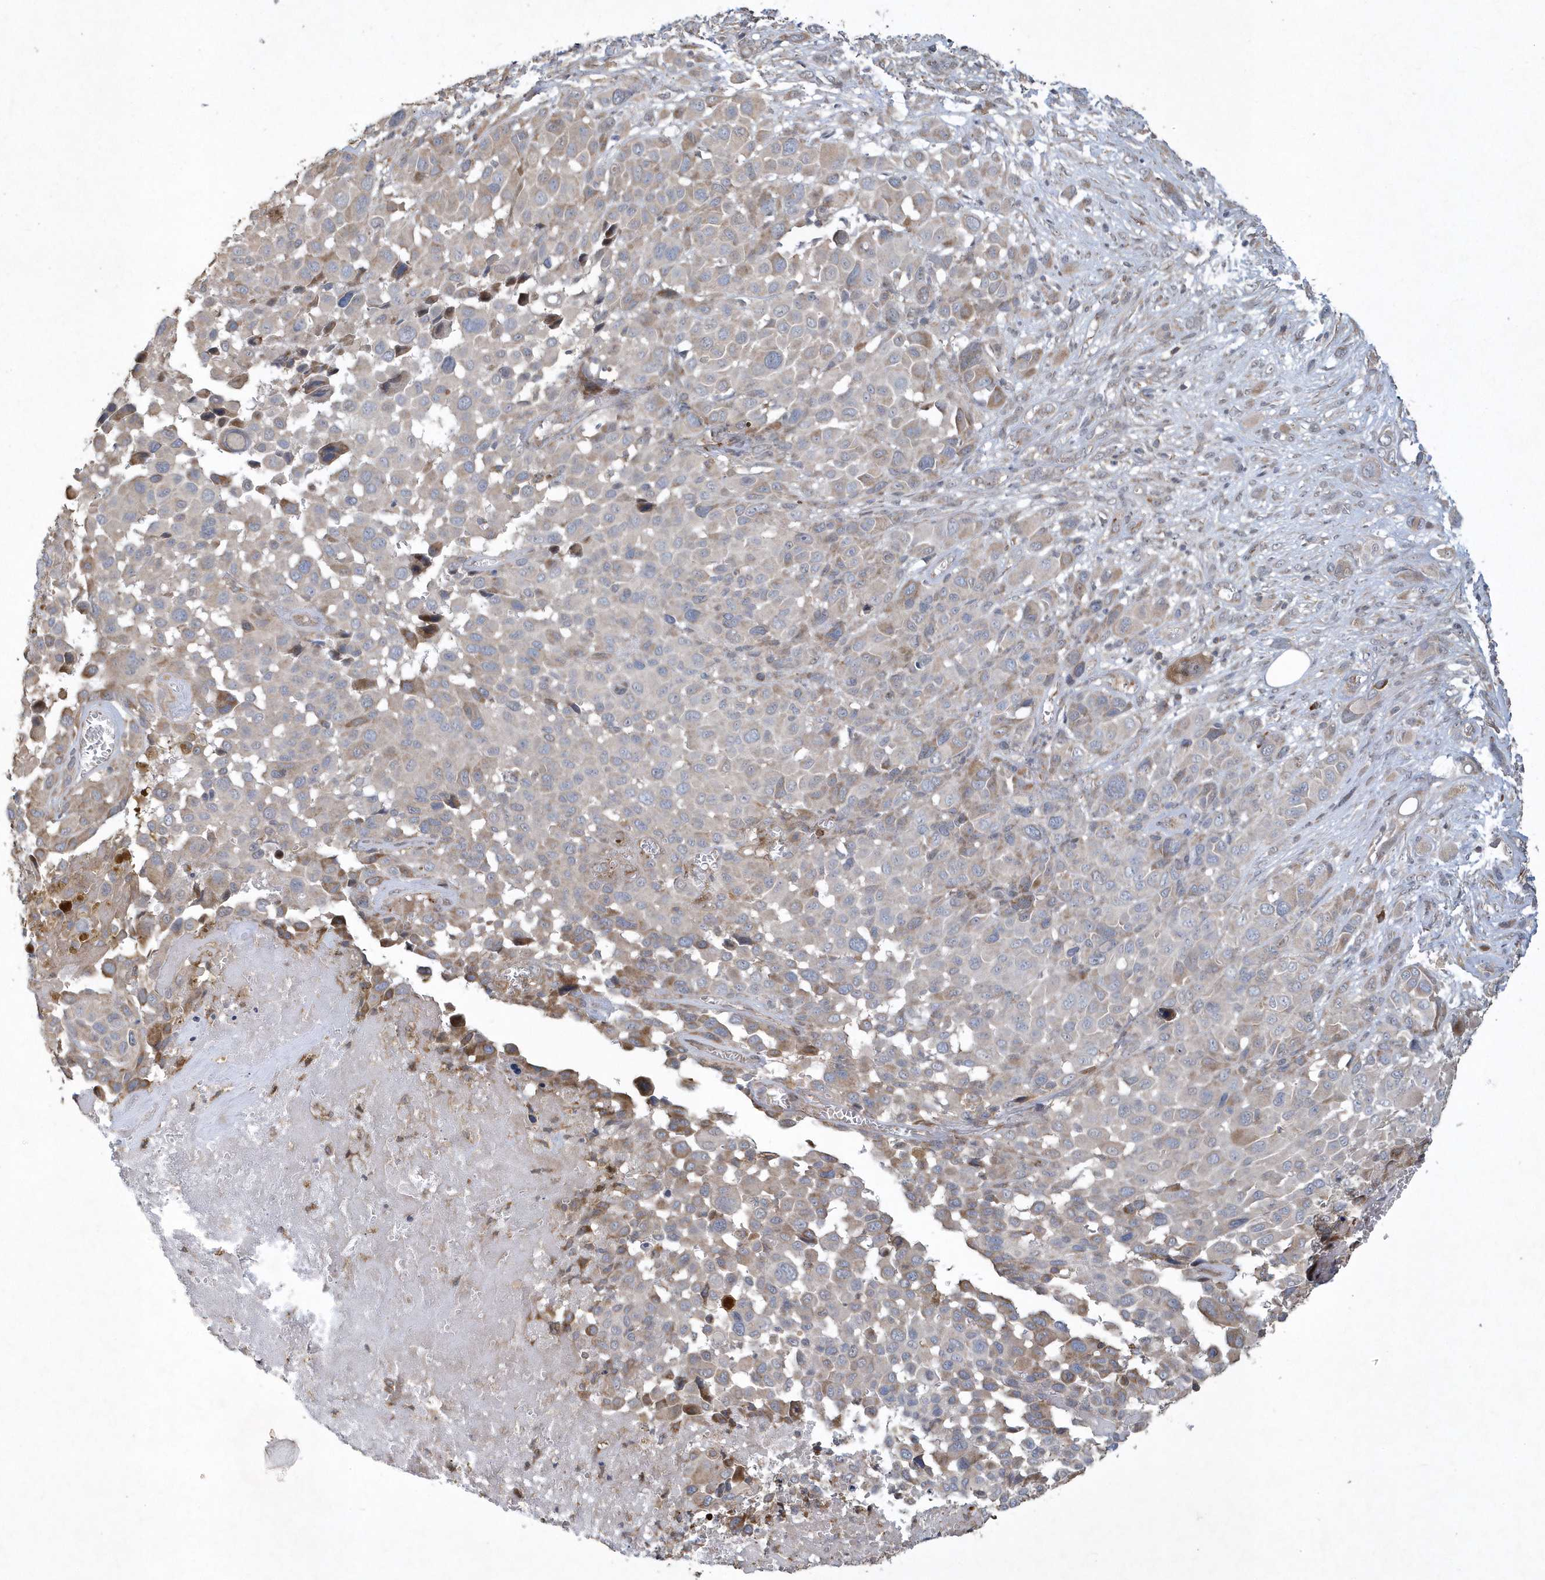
{"staining": {"intensity": "negative", "quantity": "none", "location": "none"}, "tissue": "melanoma", "cell_type": "Tumor cells", "image_type": "cancer", "snomed": [{"axis": "morphology", "description": "Malignant melanoma, NOS"}, {"axis": "topography", "description": "Skin of trunk"}], "caption": "The micrograph shows no staining of tumor cells in melanoma.", "gene": "N4BP2", "patient": {"sex": "male", "age": 71}}